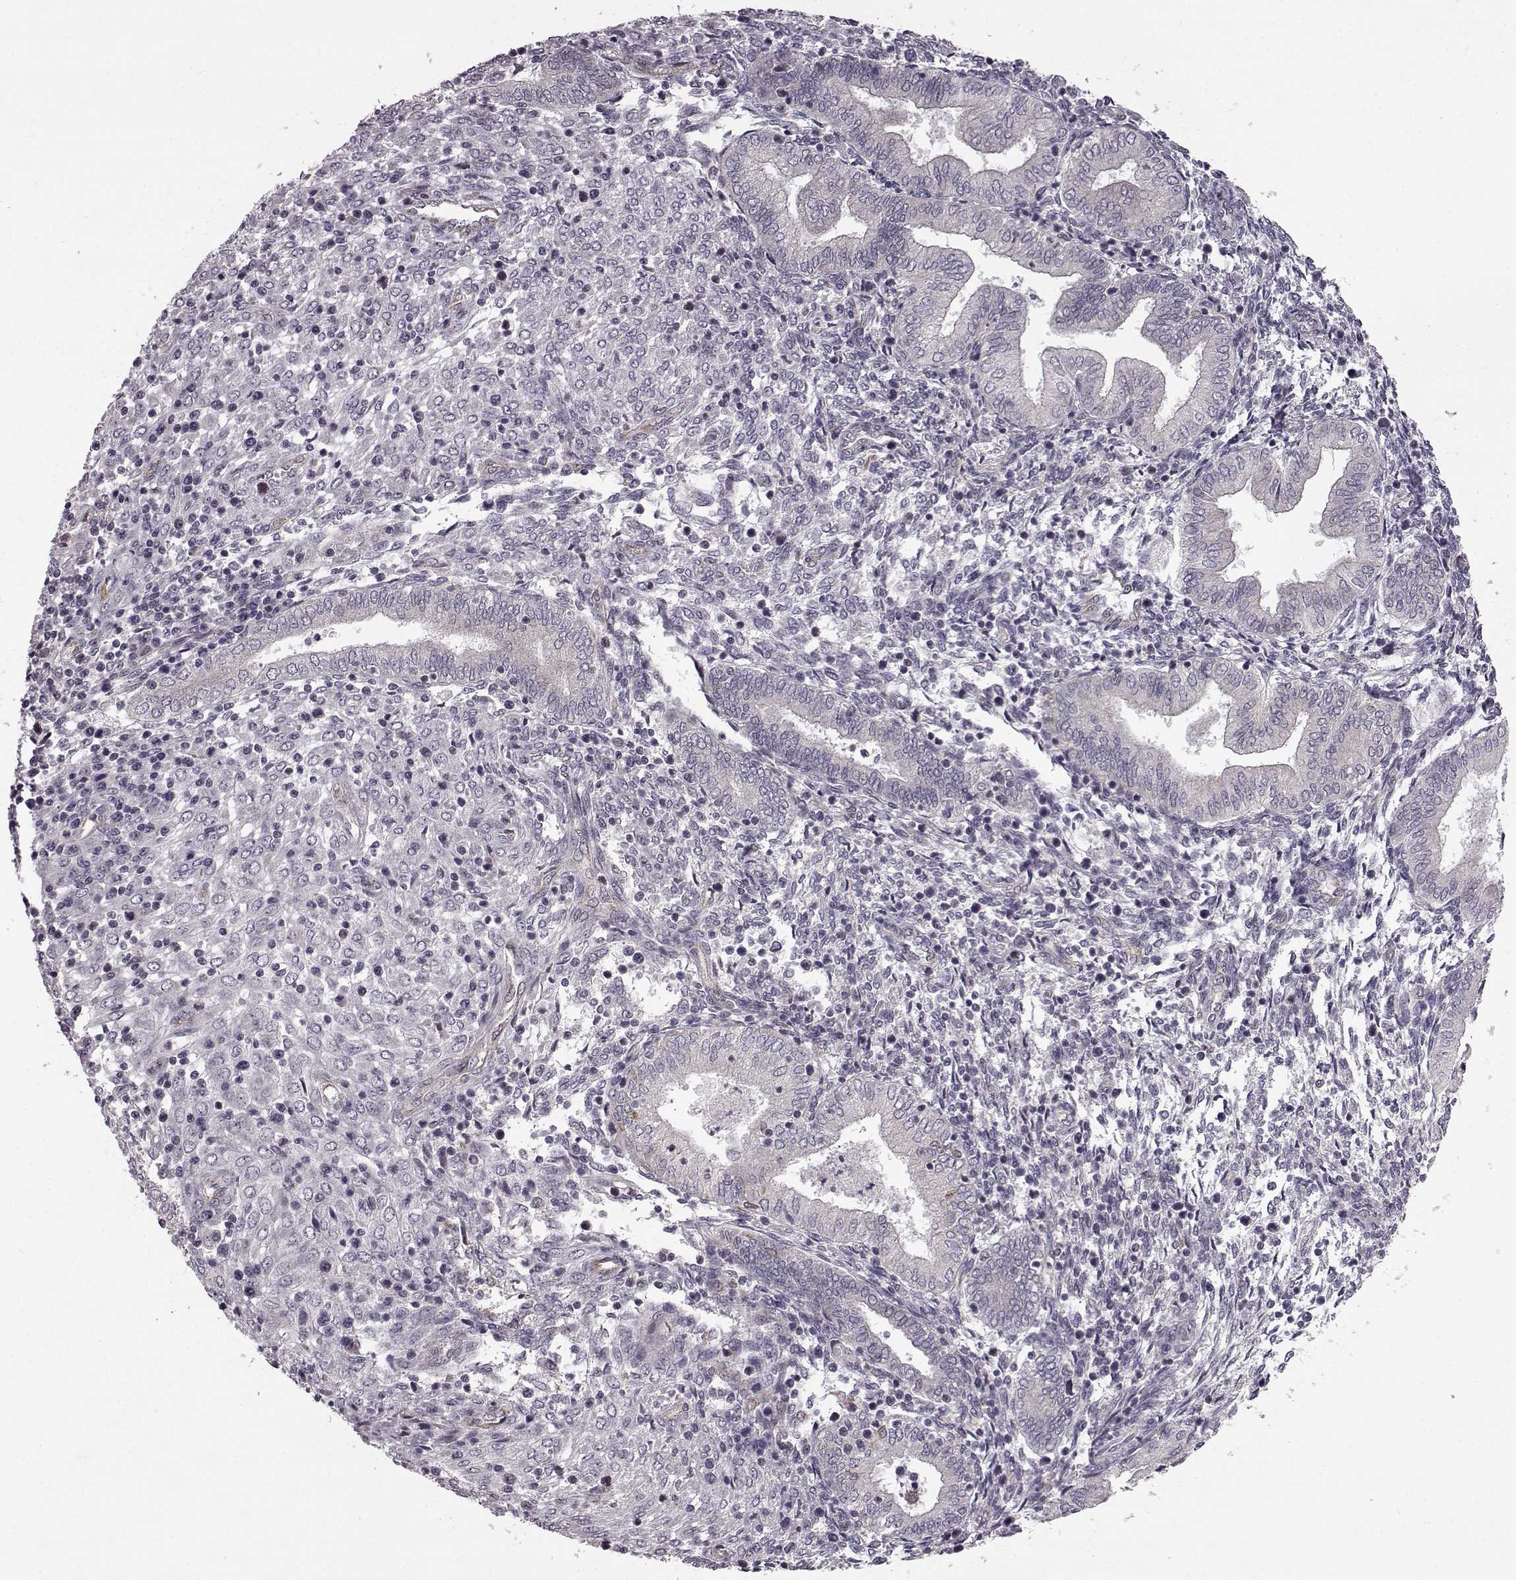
{"staining": {"intensity": "negative", "quantity": "none", "location": "none"}, "tissue": "endometrium", "cell_type": "Cells in endometrial stroma", "image_type": "normal", "snomed": [{"axis": "morphology", "description": "Normal tissue, NOS"}, {"axis": "topography", "description": "Endometrium"}], "caption": "Human endometrium stained for a protein using immunohistochemistry (IHC) exhibits no positivity in cells in endometrial stroma.", "gene": "B3GNT6", "patient": {"sex": "female", "age": 42}}